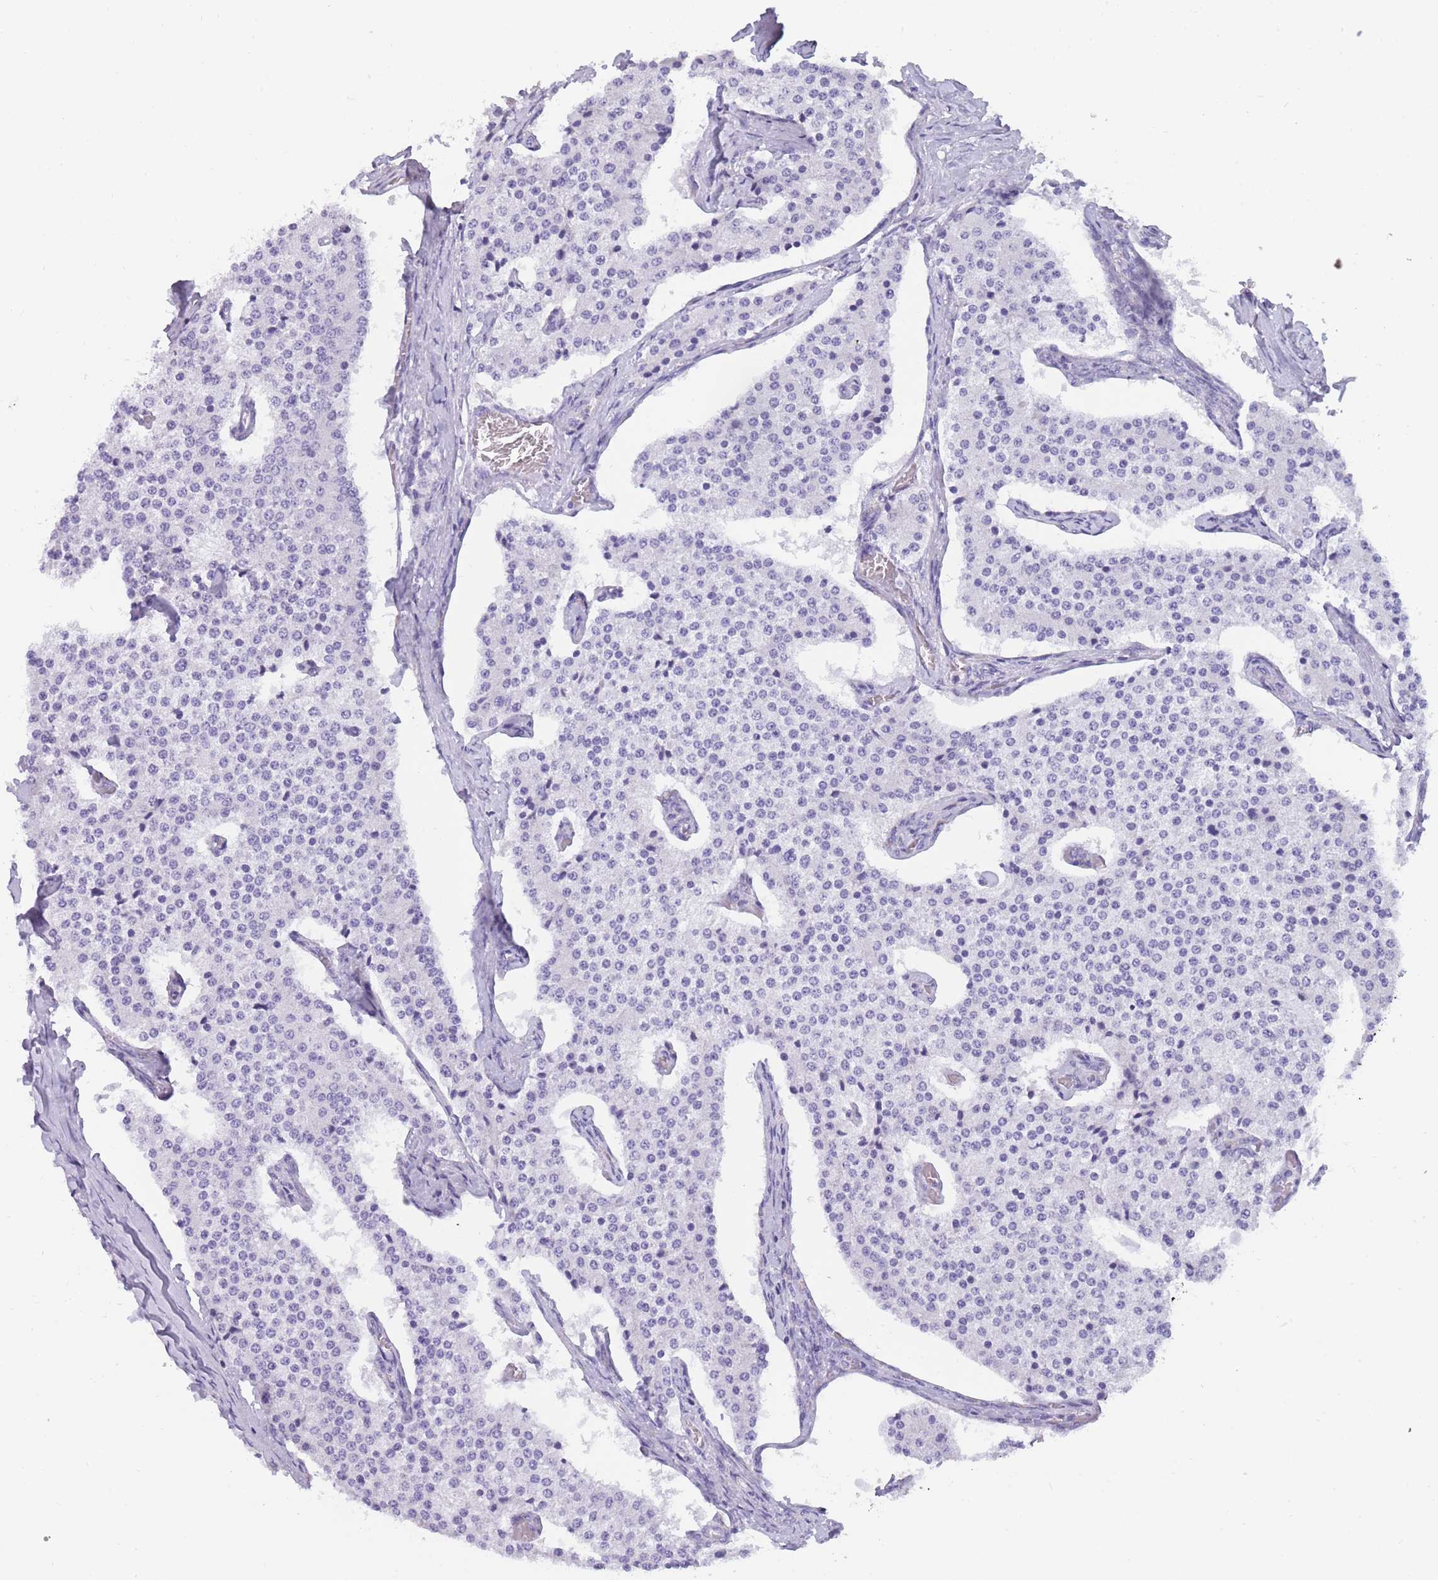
{"staining": {"intensity": "negative", "quantity": "none", "location": "none"}, "tissue": "carcinoid", "cell_type": "Tumor cells", "image_type": "cancer", "snomed": [{"axis": "morphology", "description": "Carcinoid, malignant, NOS"}, {"axis": "topography", "description": "Colon"}], "caption": "This is an immunohistochemistry (IHC) histopathology image of malignant carcinoid. There is no expression in tumor cells.", "gene": "COL27A1", "patient": {"sex": "female", "age": 52}}